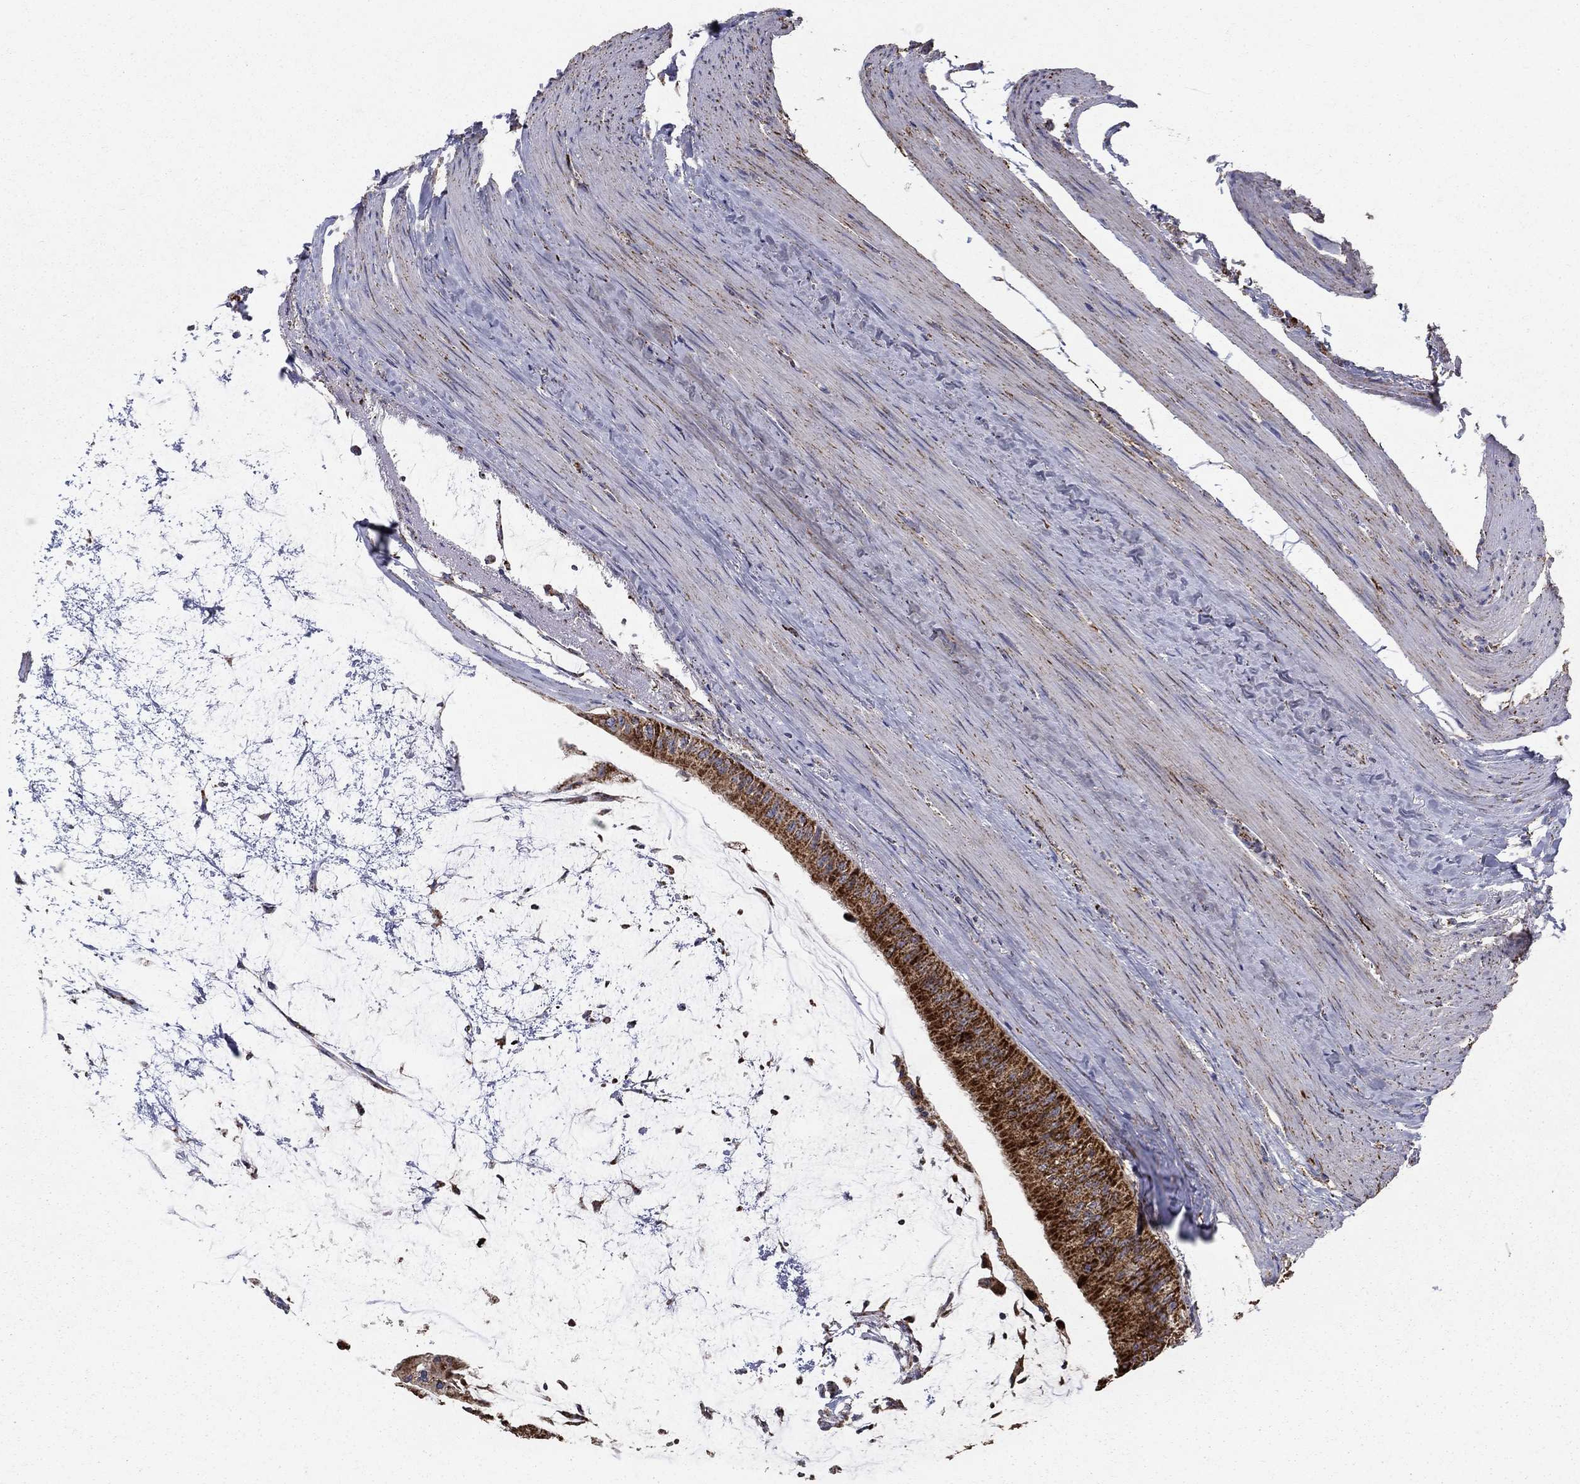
{"staining": {"intensity": "strong", "quantity": ">75%", "location": "cytoplasmic/membranous"}, "tissue": "colorectal cancer", "cell_type": "Tumor cells", "image_type": "cancer", "snomed": [{"axis": "morphology", "description": "Normal tissue, NOS"}, {"axis": "morphology", "description": "Adenocarcinoma, NOS"}, {"axis": "topography", "description": "Colon"}], "caption": "This histopathology image displays immunohistochemistry (IHC) staining of human colorectal cancer (adenocarcinoma), with high strong cytoplasmic/membranous expression in approximately >75% of tumor cells.", "gene": "GCSH", "patient": {"sex": "male", "age": 65}}